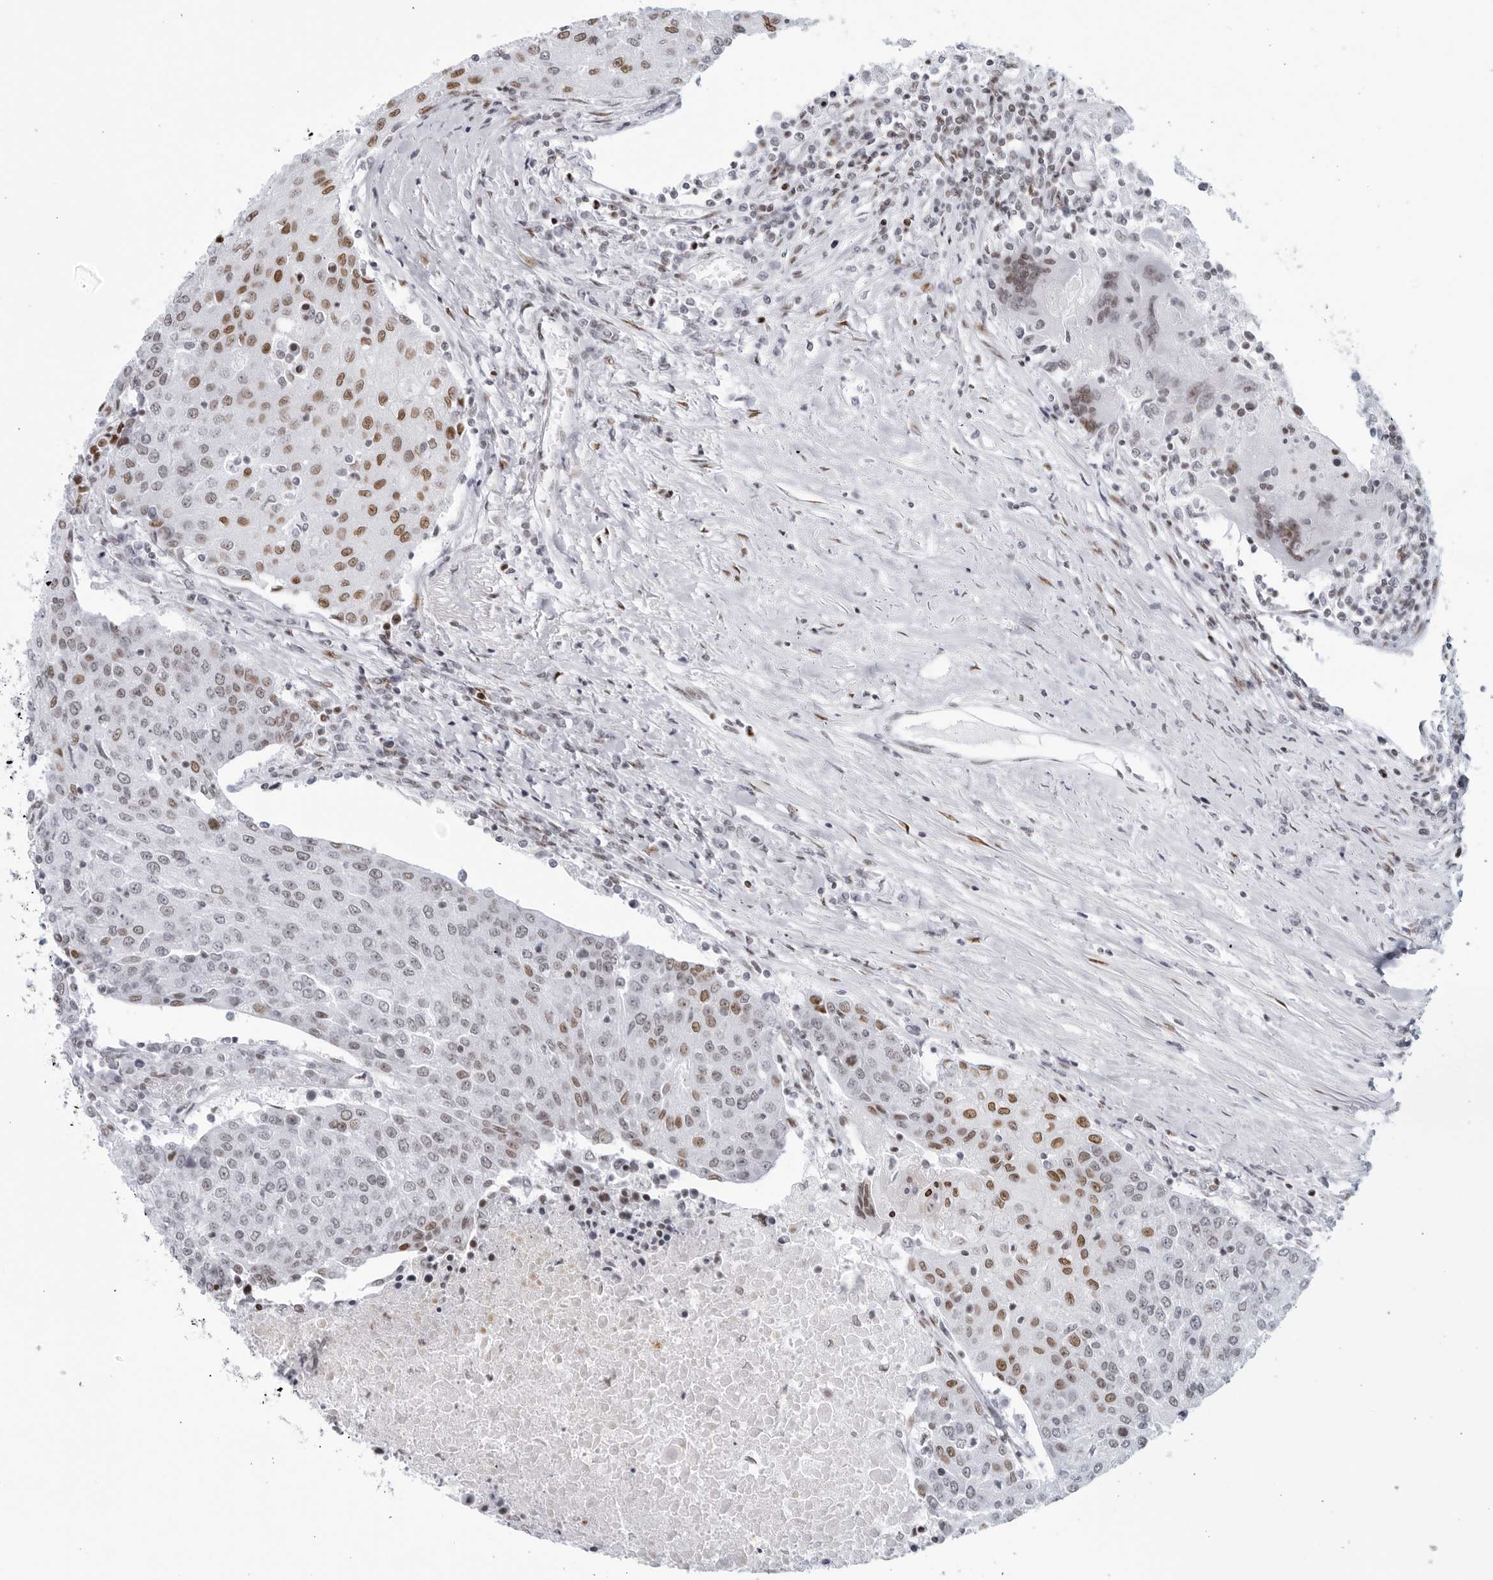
{"staining": {"intensity": "moderate", "quantity": "25%-75%", "location": "nuclear"}, "tissue": "urothelial cancer", "cell_type": "Tumor cells", "image_type": "cancer", "snomed": [{"axis": "morphology", "description": "Urothelial carcinoma, High grade"}, {"axis": "topography", "description": "Urinary bladder"}], "caption": "High-grade urothelial carcinoma was stained to show a protein in brown. There is medium levels of moderate nuclear staining in approximately 25%-75% of tumor cells. (Brightfield microscopy of DAB IHC at high magnification).", "gene": "HP1BP3", "patient": {"sex": "female", "age": 85}}